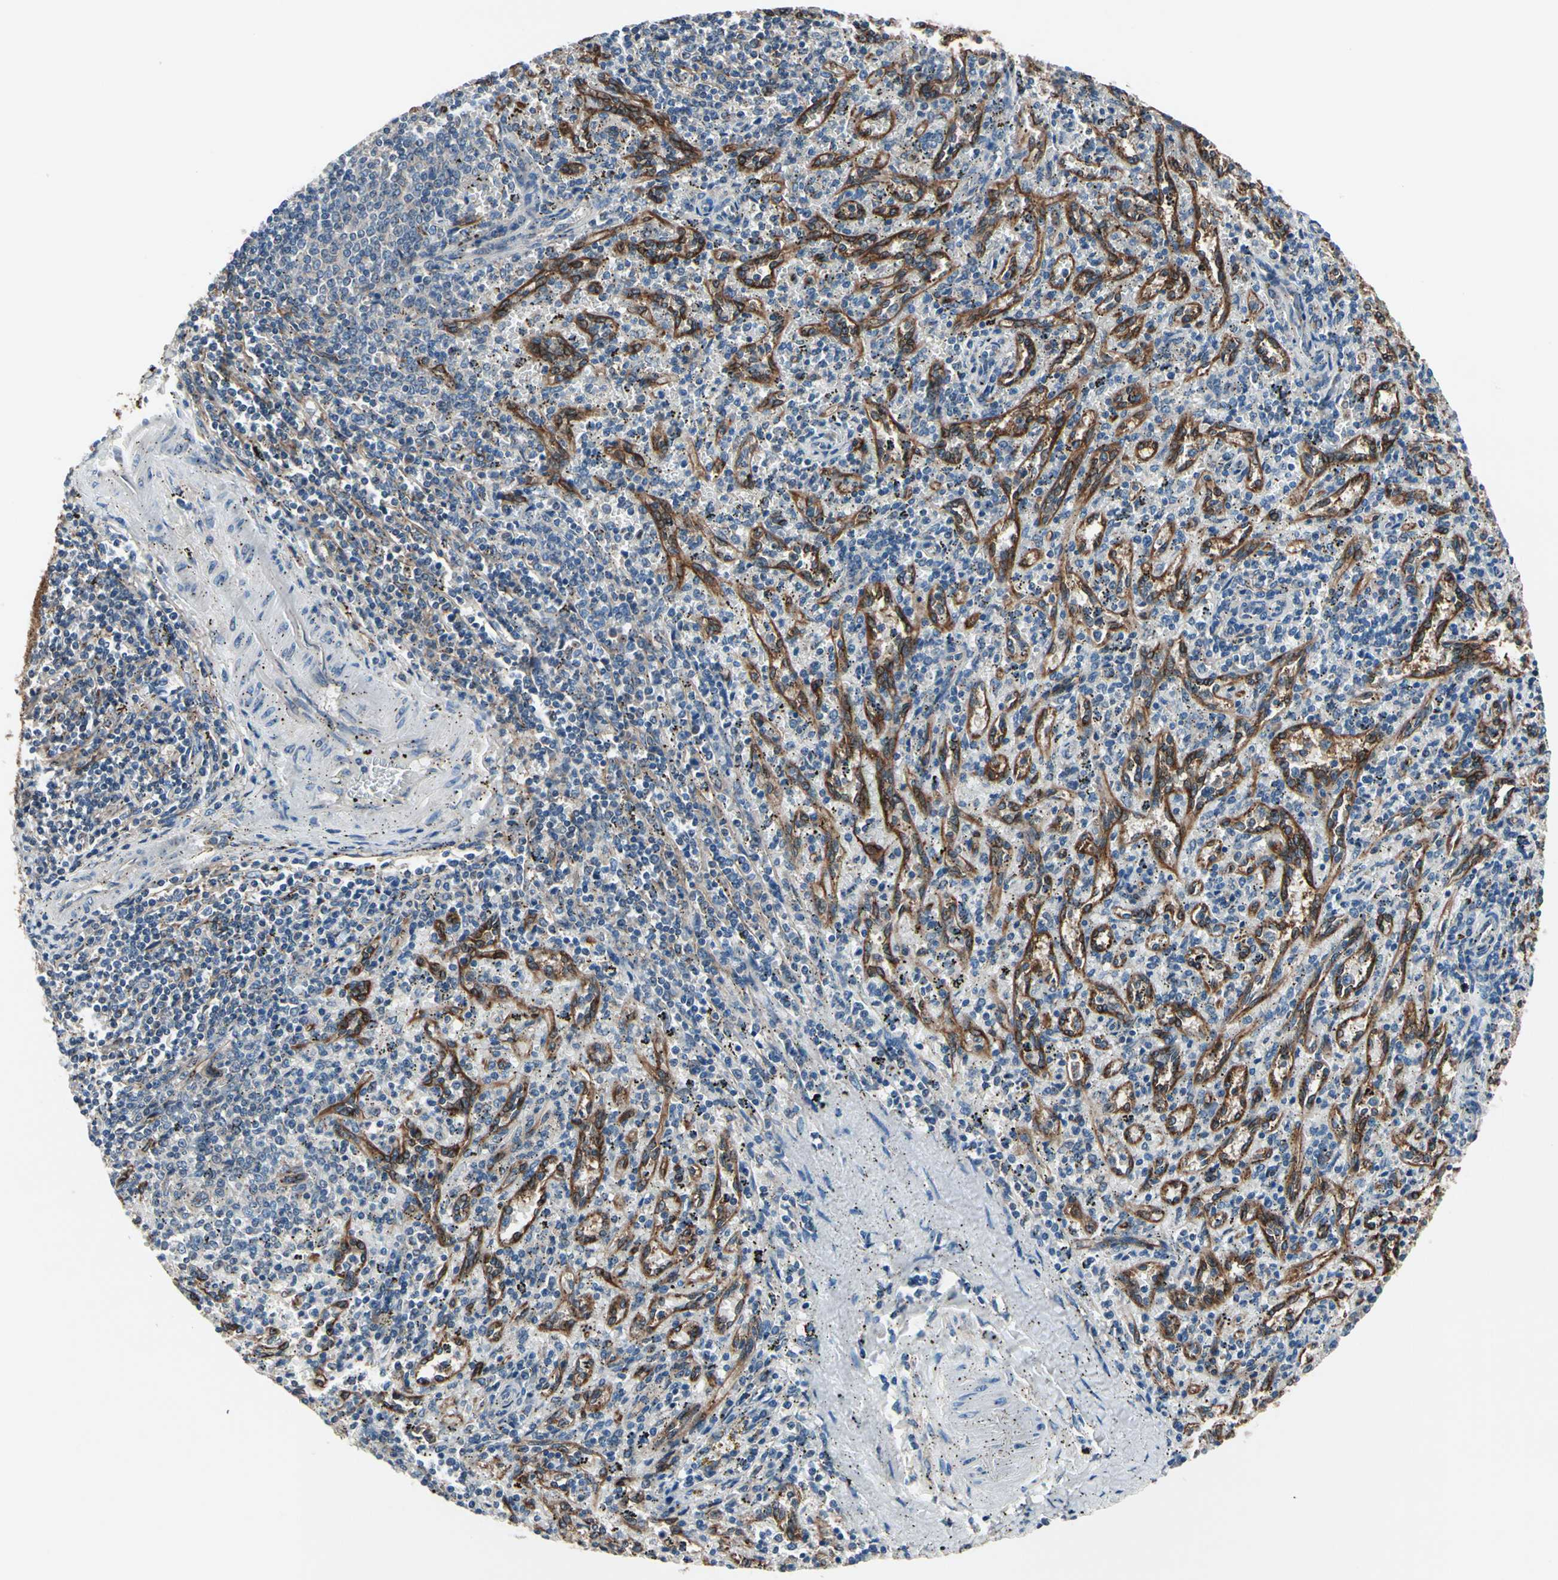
{"staining": {"intensity": "negative", "quantity": "none", "location": "none"}, "tissue": "spleen", "cell_type": "Cells in red pulp", "image_type": "normal", "snomed": [{"axis": "morphology", "description": "Normal tissue, NOS"}, {"axis": "topography", "description": "Spleen"}], "caption": "A histopathology image of human spleen is negative for staining in cells in red pulp.", "gene": "PRKAR2B", "patient": {"sex": "female", "age": 10}}